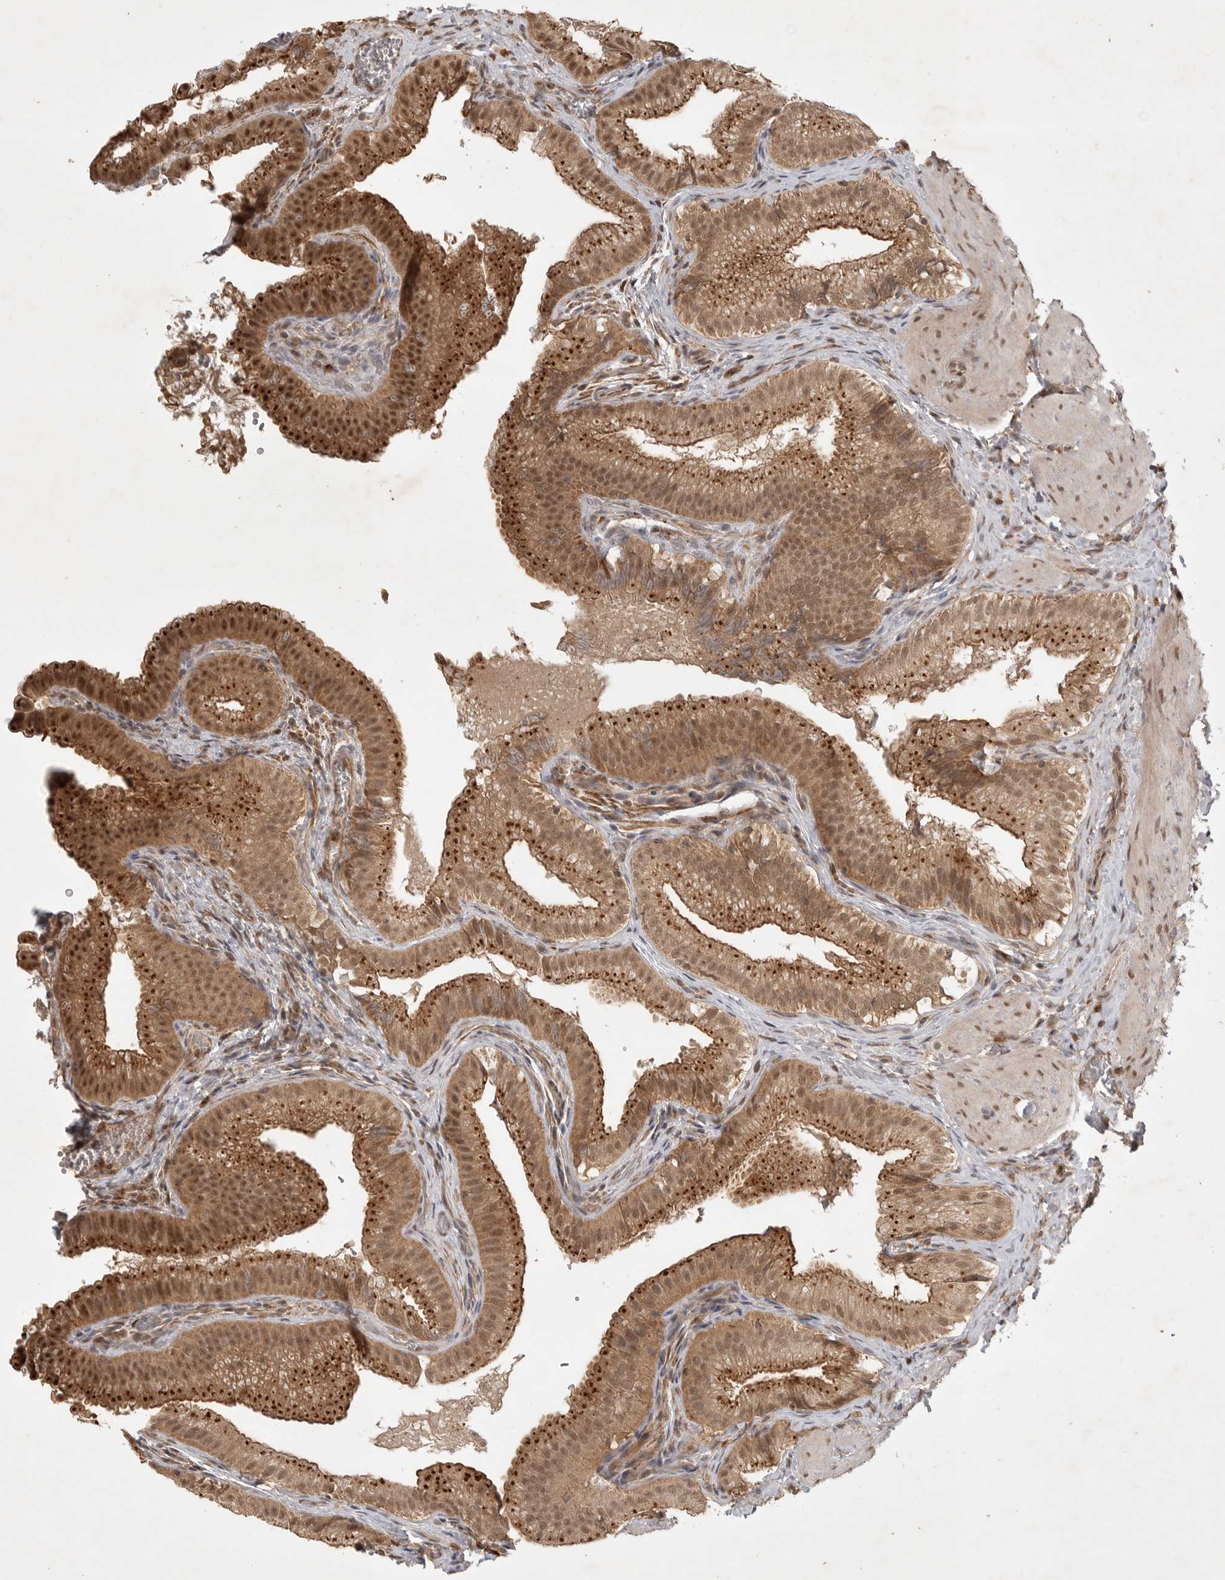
{"staining": {"intensity": "strong", "quantity": "25%-75%", "location": "cytoplasmic/membranous,nuclear"}, "tissue": "gallbladder", "cell_type": "Glandular cells", "image_type": "normal", "snomed": [{"axis": "morphology", "description": "Normal tissue, NOS"}, {"axis": "topography", "description": "Gallbladder"}], "caption": "Gallbladder stained with DAB IHC reveals high levels of strong cytoplasmic/membranous,nuclear positivity in approximately 25%-75% of glandular cells.", "gene": "ZNF232", "patient": {"sex": "female", "age": 30}}